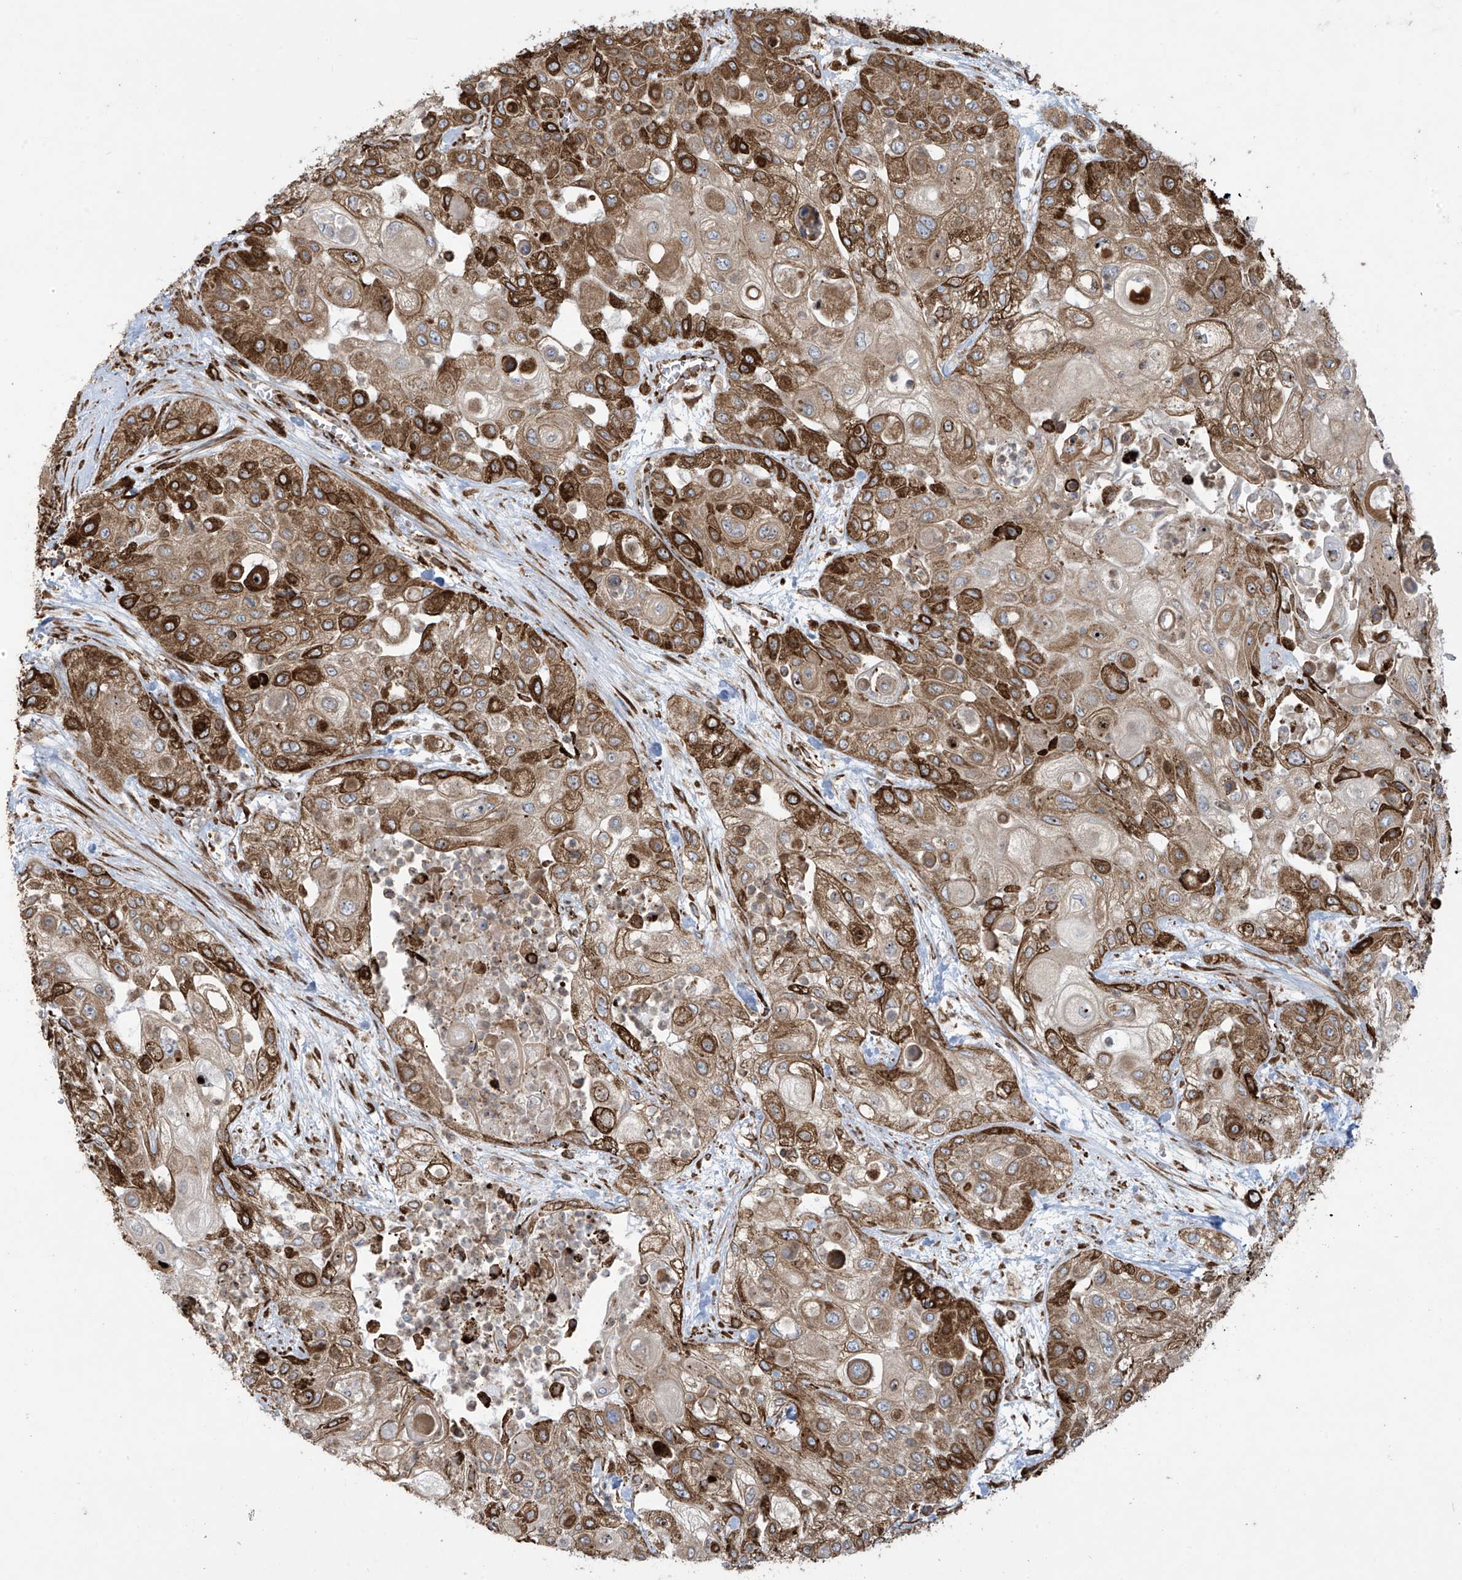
{"staining": {"intensity": "strong", "quantity": ">75%", "location": "cytoplasmic/membranous"}, "tissue": "urothelial cancer", "cell_type": "Tumor cells", "image_type": "cancer", "snomed": [{"axis": "morphology", "description": "Urothelial carcinoma, High grade"}, {"axis": "topography", "description": "Urinary bladder"}], "caption": "This is a histology image of IHC staining of urothelial carcinoma (high-grade), which shows strong expression in the cytoplasmic/membranous of tumor cells.", "gene": "MX1", "patient": {"sex": "female", "age": 79}}